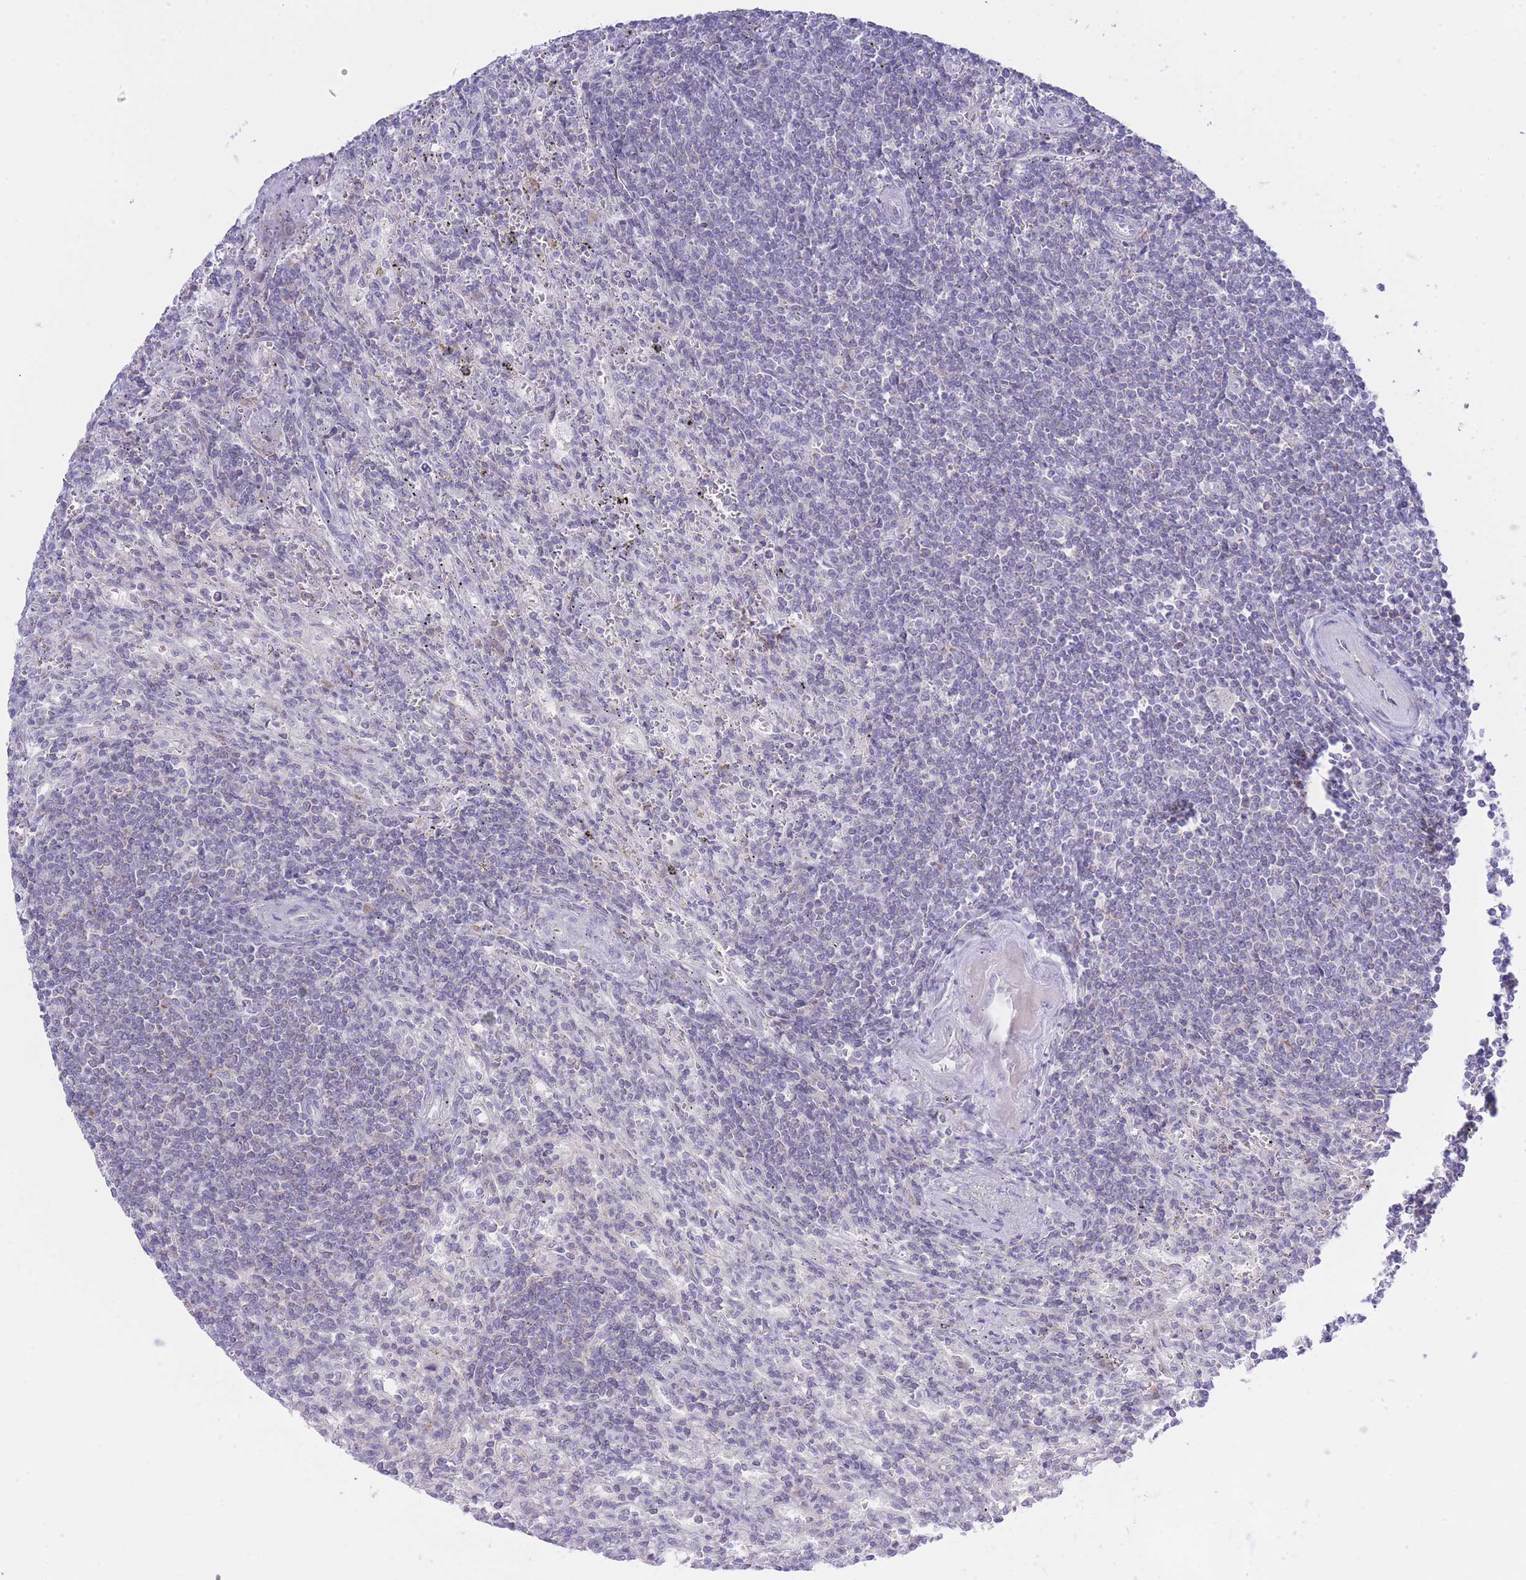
{"staining": {"intensity": "negative", "quantity": "none", "location": "none"}, "tissue": "lymphoma", "cell_type": "Tumor cells", "image_type": "cancer", "snomed": [{"axis": "morphology", "description": "Malignant lymphoma, non-Hodgkin's type, Low grade"}, {"axis": "topography", "description": "Spleen"}], "caption": "The micrograph displays no significant expression in tumor cells of lymphoma.", "gene": "NANP", "patient": {"sex": "male", "age": 76}}